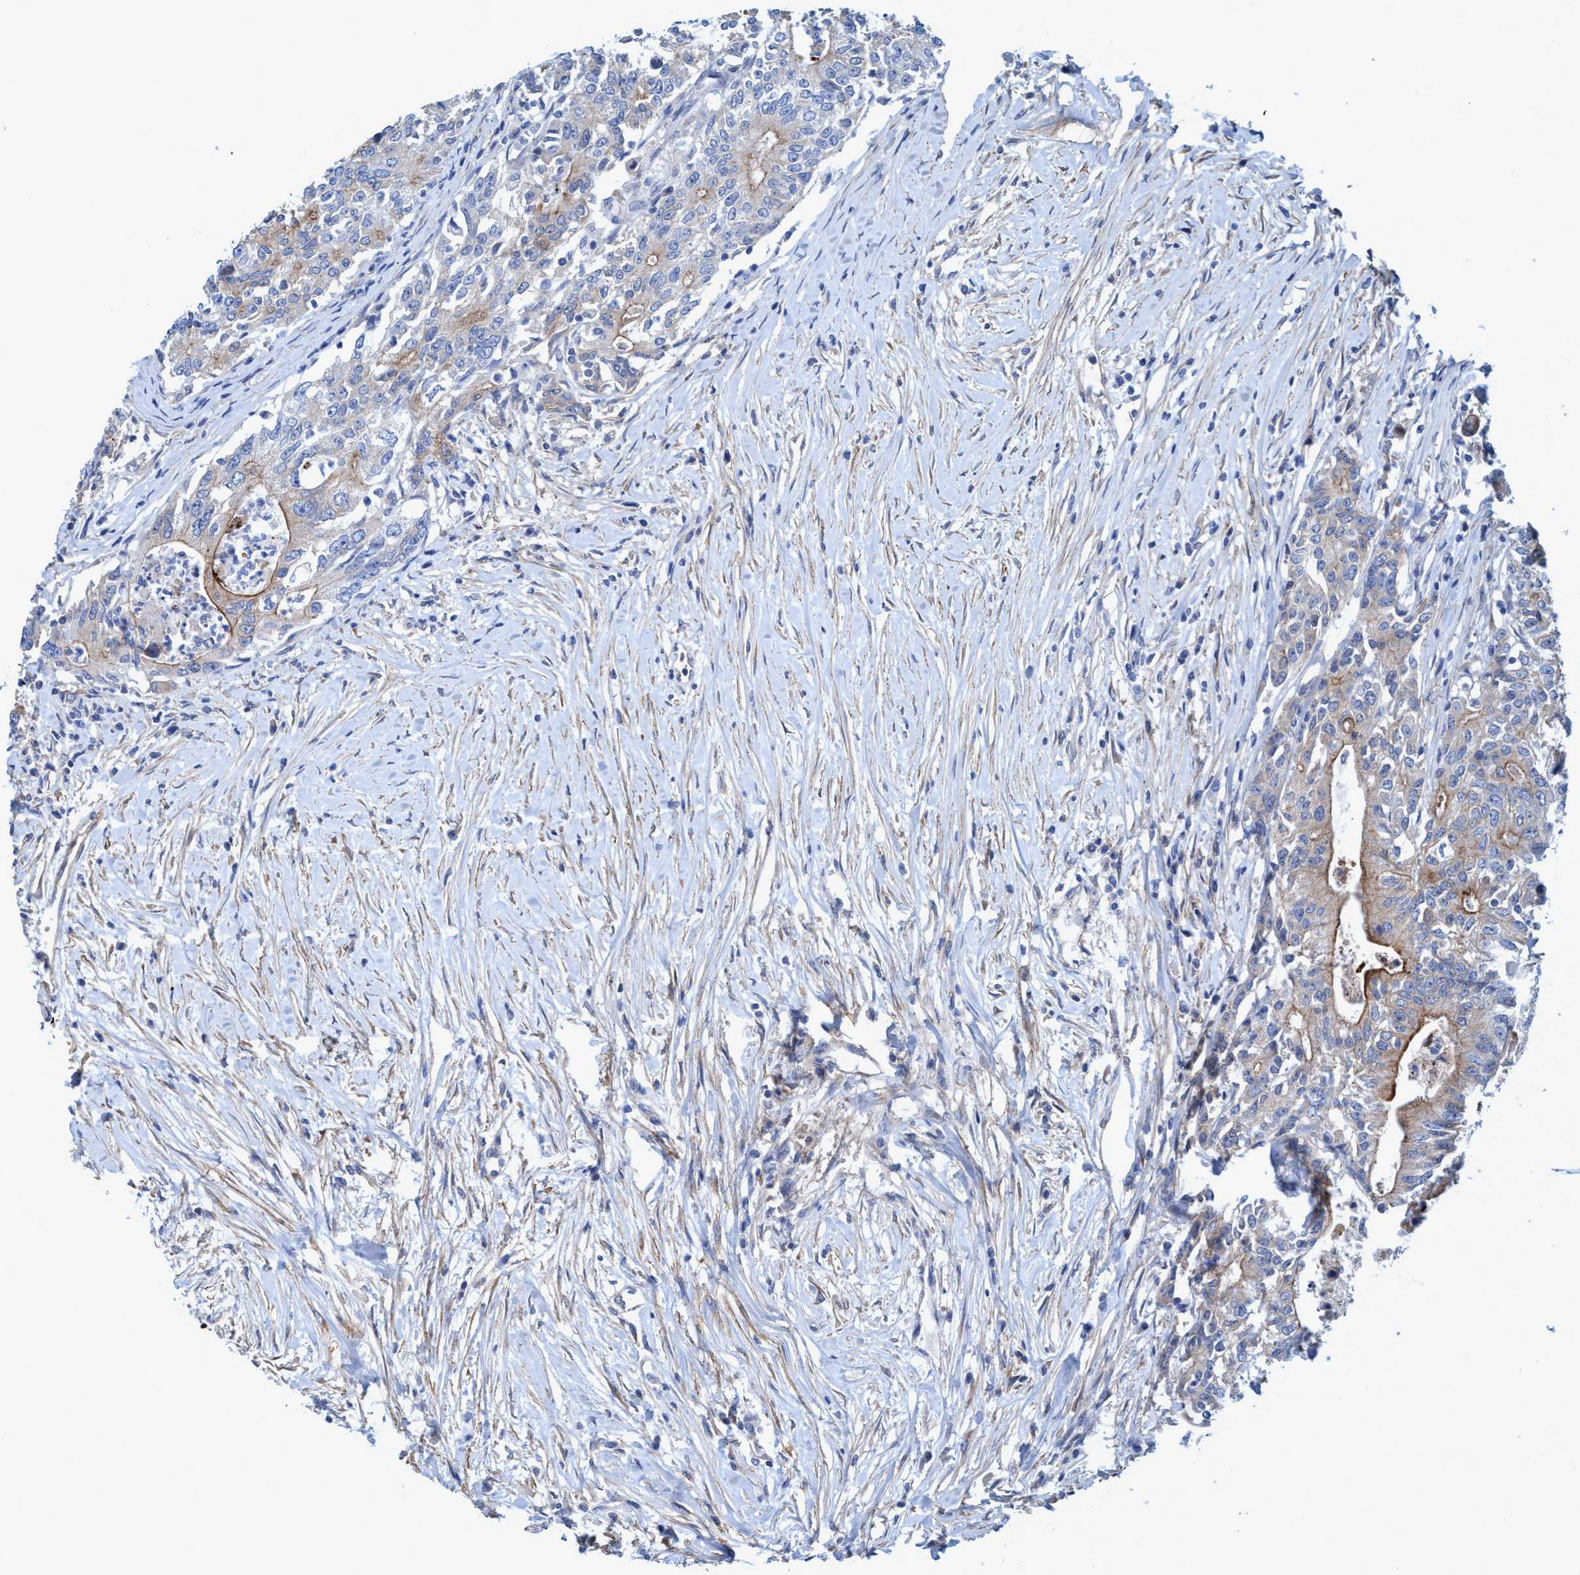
{"staining": {"intensity": "moderate", "quantity": "25%-75%", "location": "cytoplasmic/membranous"}, "tissue": "colorectal cancer", "cell_type": "Tumor cells", "image_type": "cancer", "snomed": [{"axis": "morphology", "description": "Adenocarcinoma, NOS"}, {"axis": "topography", "description": "Colon"}], "caption": "Protein expression analysis of colorectal cancer displays moderate cytoplasmic/membranous positivity in about 25%-75% of tumor cells.", "gene": "GULP1", "patient": {"sex": "female", "age": 77}}